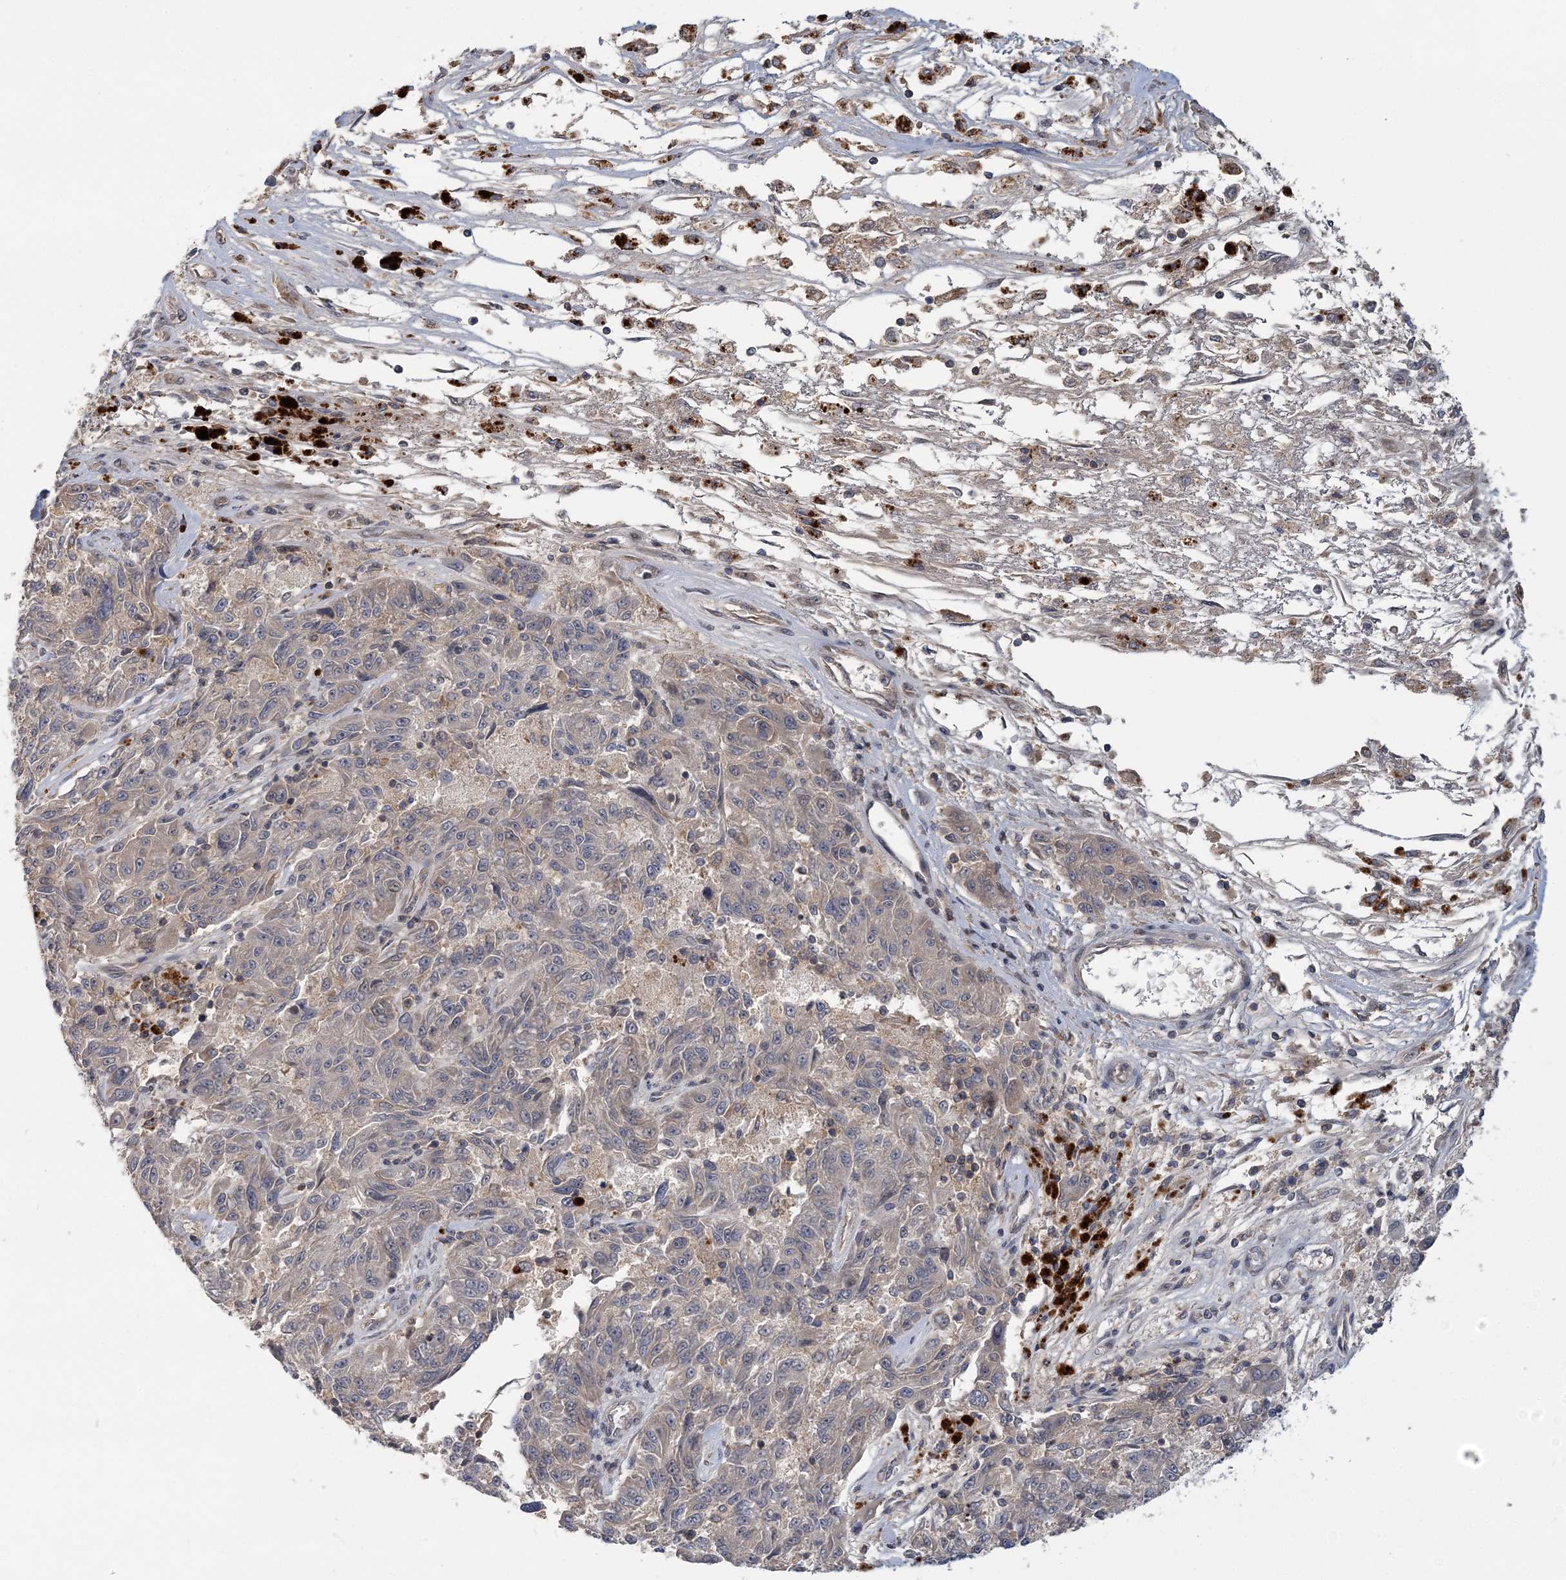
{"staining": {"intensity": "weak", "quantity": "25%-75%", "location": "cytoplasmic/membranous"}, "tissue": "melanoma", "cell_type": "Tumor cells", "image_type": "cancer", "snomed": [{"axis": "morphology", "description": "Malignant melanoma, NOS"}, {"axis": "topography", "description": "Skin"}], "caption": "The histopathology image exhibits a brown stain indicating the presence of a protein in the cytoplasmic/membranous of tumor cells in melanoma.", "gene": "RNF25", "patient": {"sex": "male", "age": 53}}